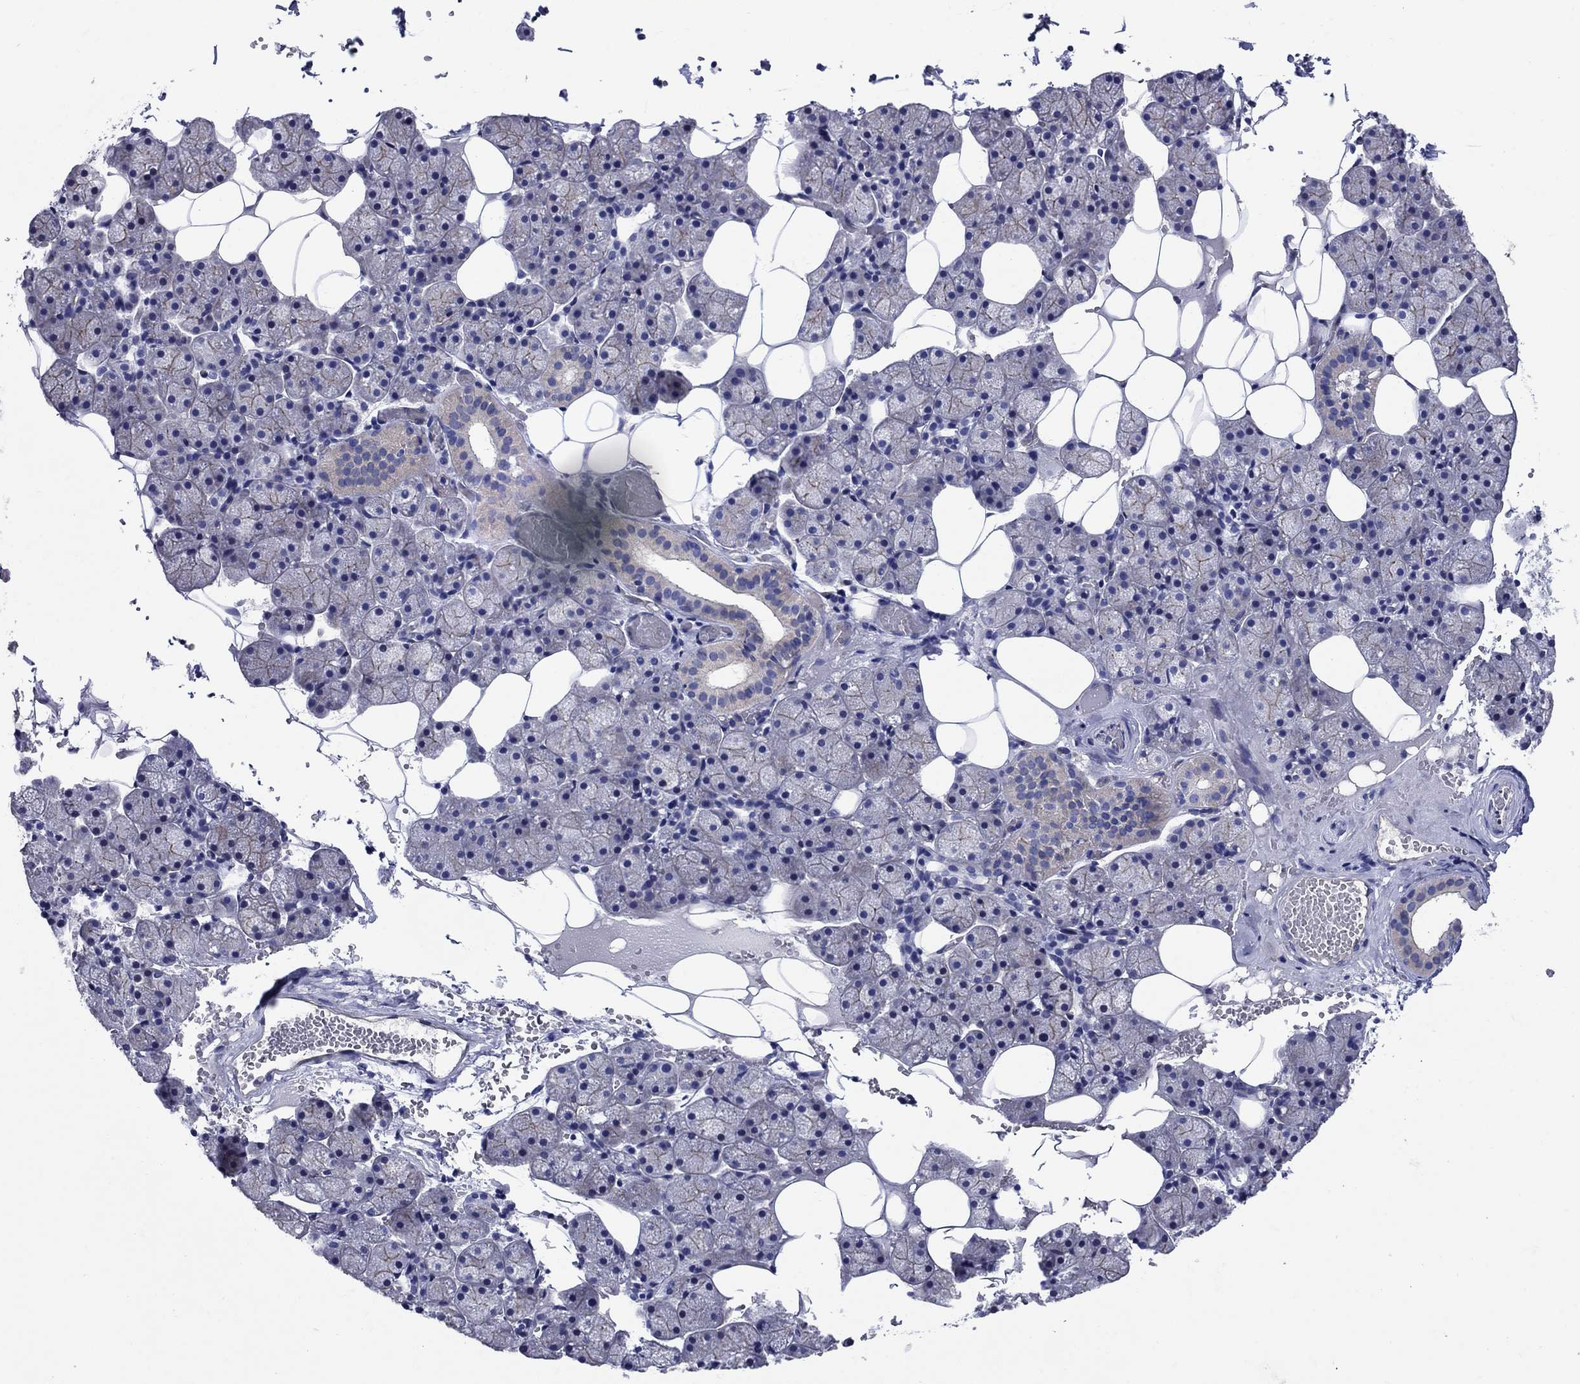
{"staining": {"intensity": "negative", "quantity": "none", "location": "none"}, "tissue": "salivary gland", "cell_type": "Glandular cells", "image_type": "normal", "snomed": [{"axis": "morphology", "description": "Normal tissue, NOS"}, {"axis": "topography", "description": "Salivary gland"}], "caption": "Micrograph shows no significant protein staining in glandular cells of normal salivary gland. The staining was performed using DAB to visualize the protein expression in brown, while the nuclei were stained in blue with hematoxylin (Magnification: 20x).", "gene": "SMCP", "patient": {"sex": "male", "age": 38}}